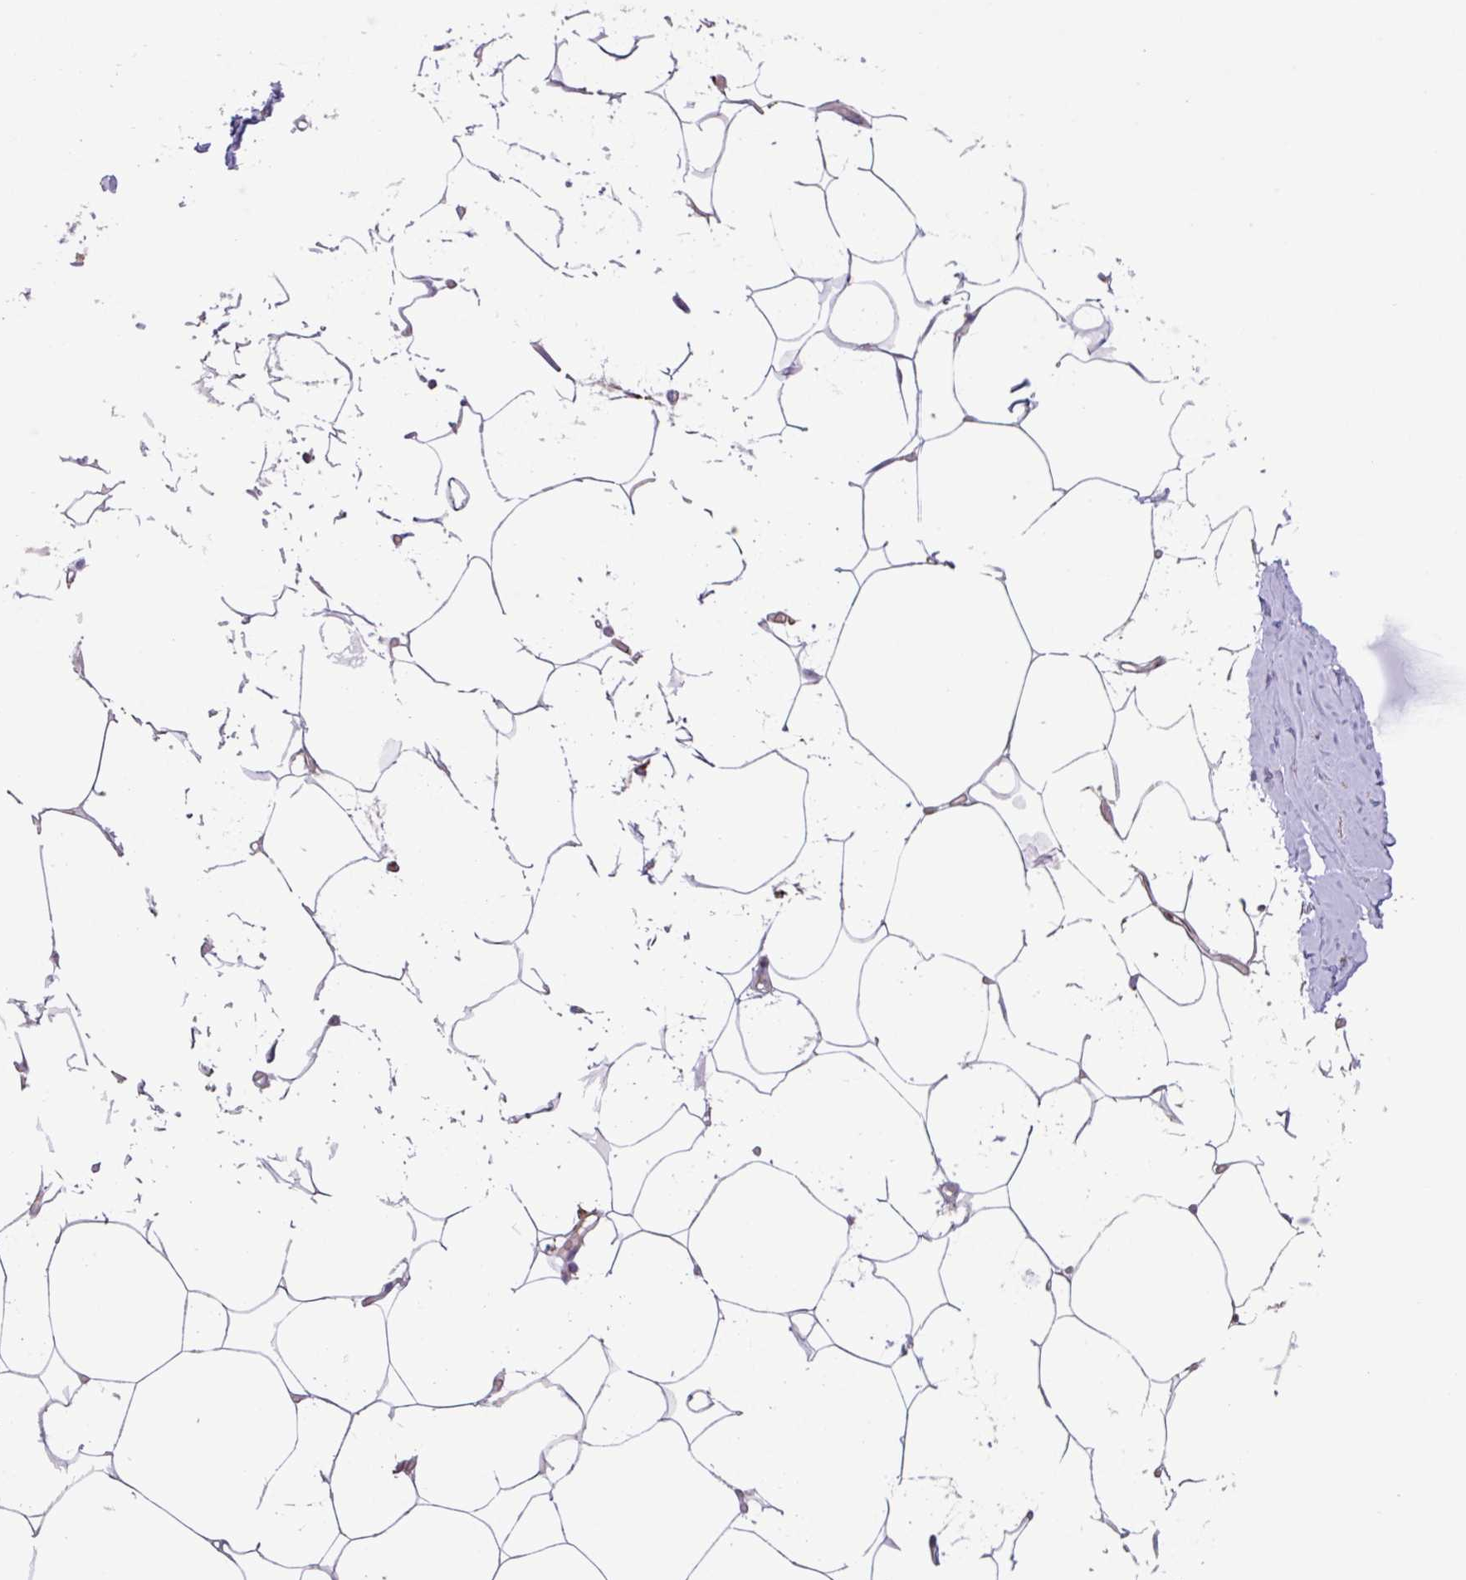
{"staining": {"intensity": "negative", "quantity": "none", "location": "none"}, "tissue": "breast", "cell_type": "Adipocytes", "image_type": "normal", "snomed": [{"axis": "morphology", "description": "Normal tissue, NOS"}, {"axis": "topography", "description": "Breast"}], "caption": "Normal breast was stained to show a protein in brown. There is no significant positivity in adipocytes. The staining is performed using DAB brown chromogen with nuclei counter-stained in using hematoxylin.", "gene": "RAB19", "patient": {"sex": "female", "age": 27}}